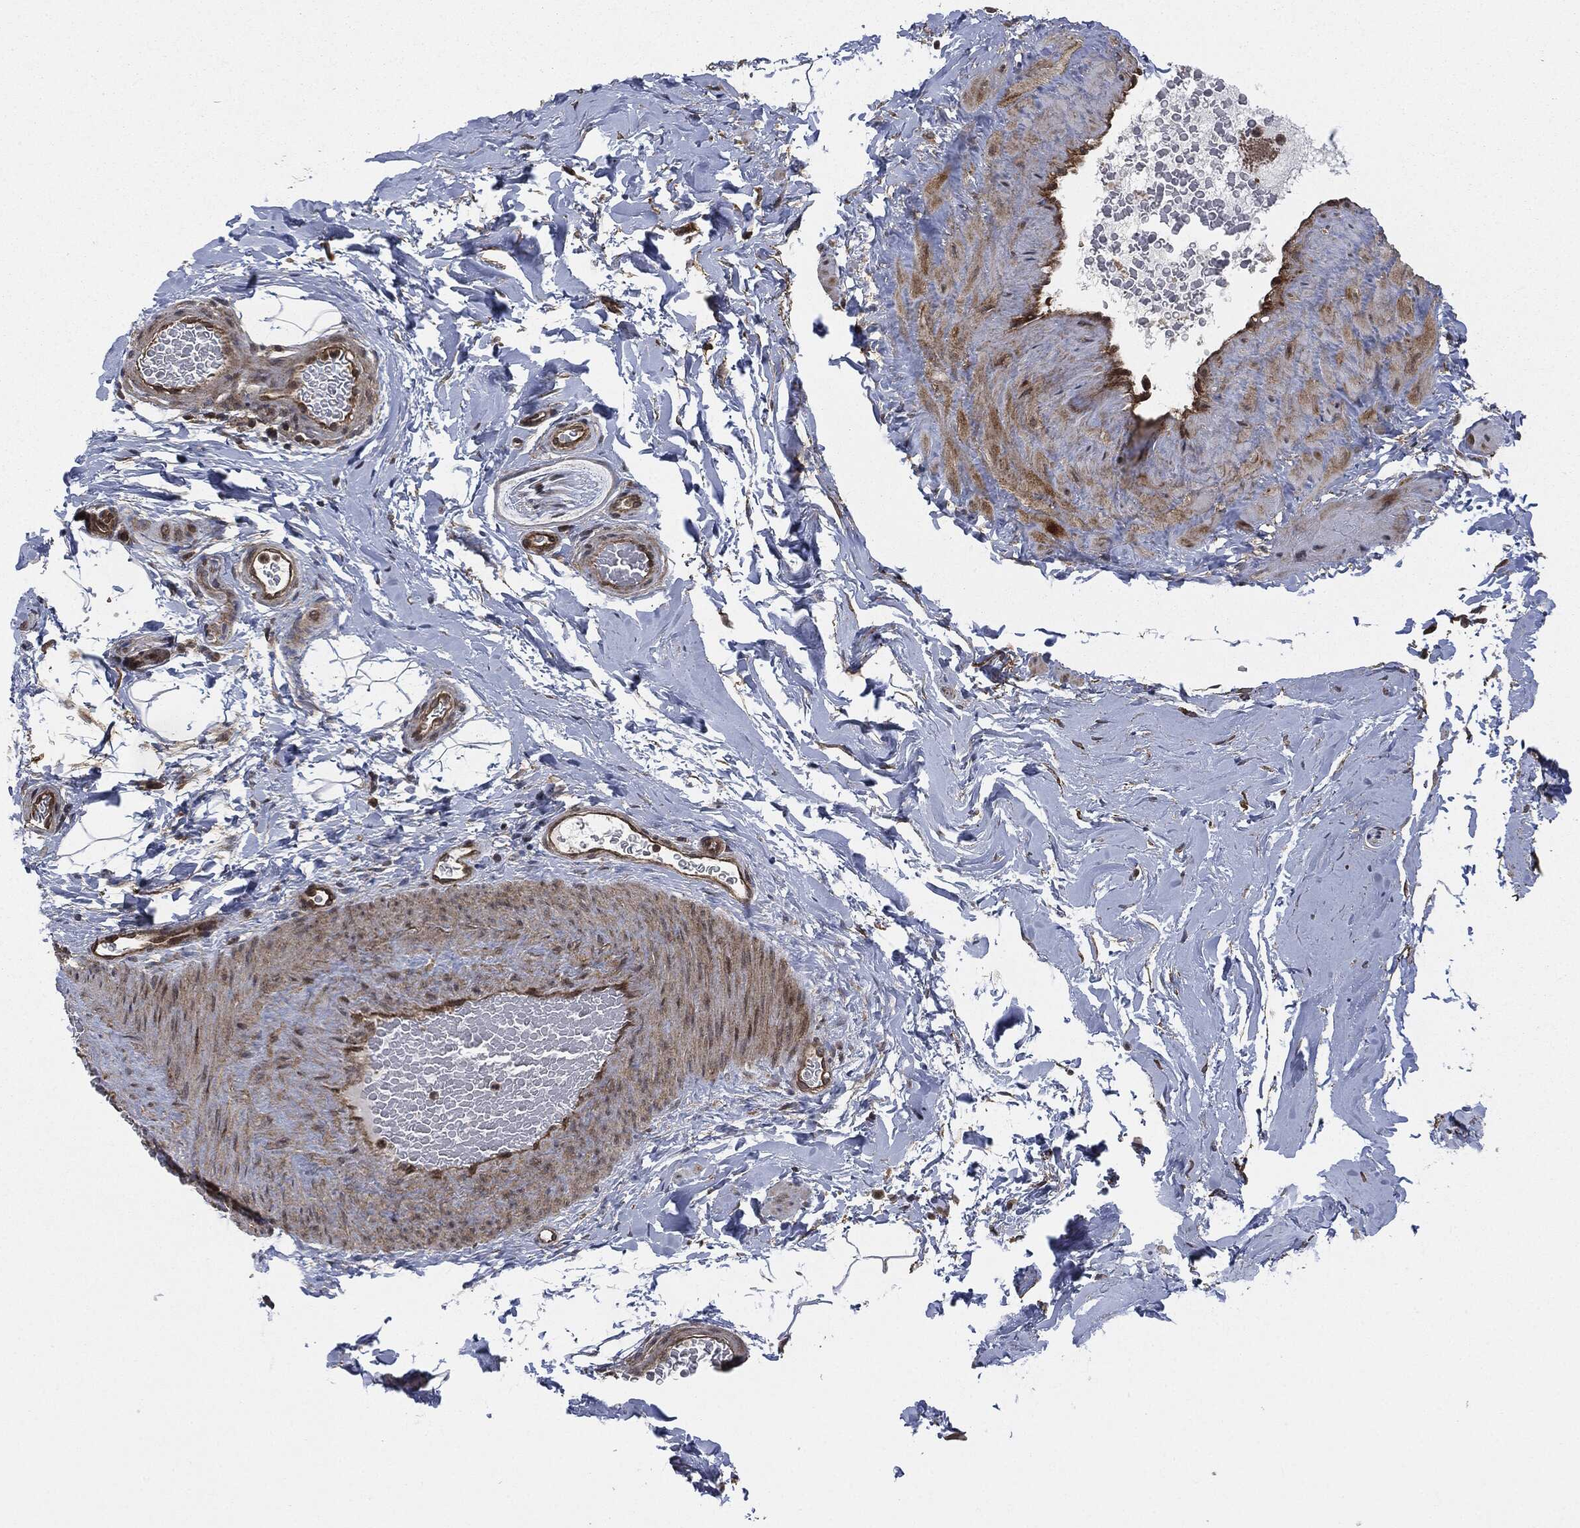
{"staining": {"intensity": "moderate", "quantity": "<25%", "location": "cytoplasmic/membranous,nuclear"}, "tissue": "adipose tissue", "cell_type": "Adipocytes", "image_type": "normal", "snomed": [{"axis": "morphology", "description": "Normal tissue, NOS"}, {"axis": "topography", "description": "Soft tissue"}, {"axis": "topography", "description": "Vascular tissue"}], "caption": "Immunohistochemical staining of normal adipose tissue displays low levels of moderate cytoplasmic/membranous,nuclear staining in about <25% of adipocytes.", "gene": "HRAS", "patient": {"sex": "male", "age": 41}}